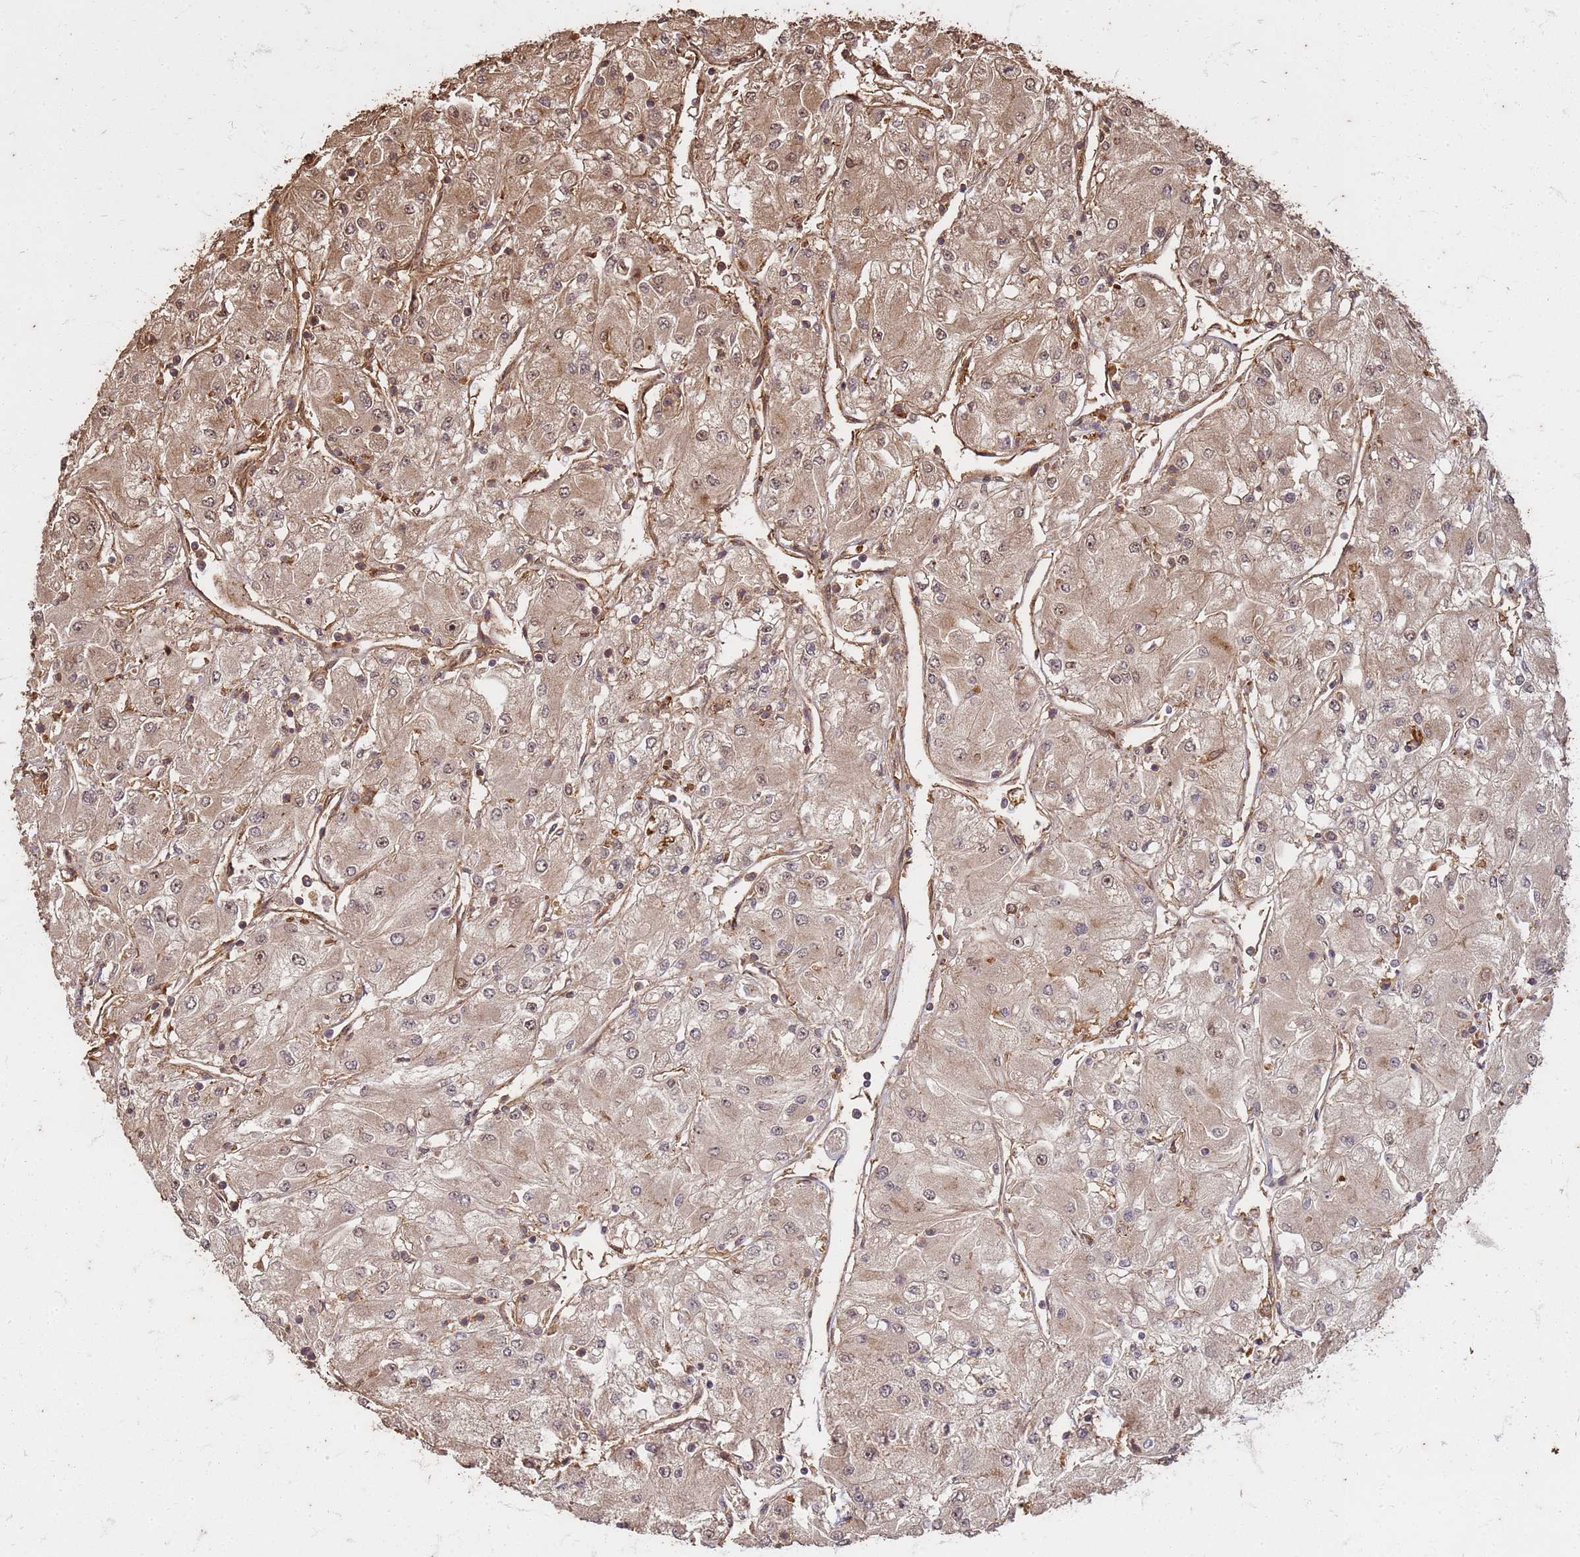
{"staining": {"intensity": "weak", "quantity": "25%-75%", "location": "cytoplasmic/membranous,nuclear"}, "tissue": "renal cancer", "cell_type": "Tumor cells", "image_type": "cancer", "snomed": [{"axis": "morphology", "description": "Adenocarcinoma, NOS"}, {"axis": "topography", "description": "Kidney"}], "caption": "Immunohistochemistry staining of renal cancer, which demonstrates low levels of weak cytoplasmic/membranous and nuclear positivity in approximately 25%-75% of tumor cells indicating weak cytoplasmic/membranous and nuclear protein staining. The staining was performed using DAB (brown) for protein detection and nuclei were counterstained in hematoxylin (blue).", "gene": "KIF26A", "patient": {"sex": "male", "age": 80}}